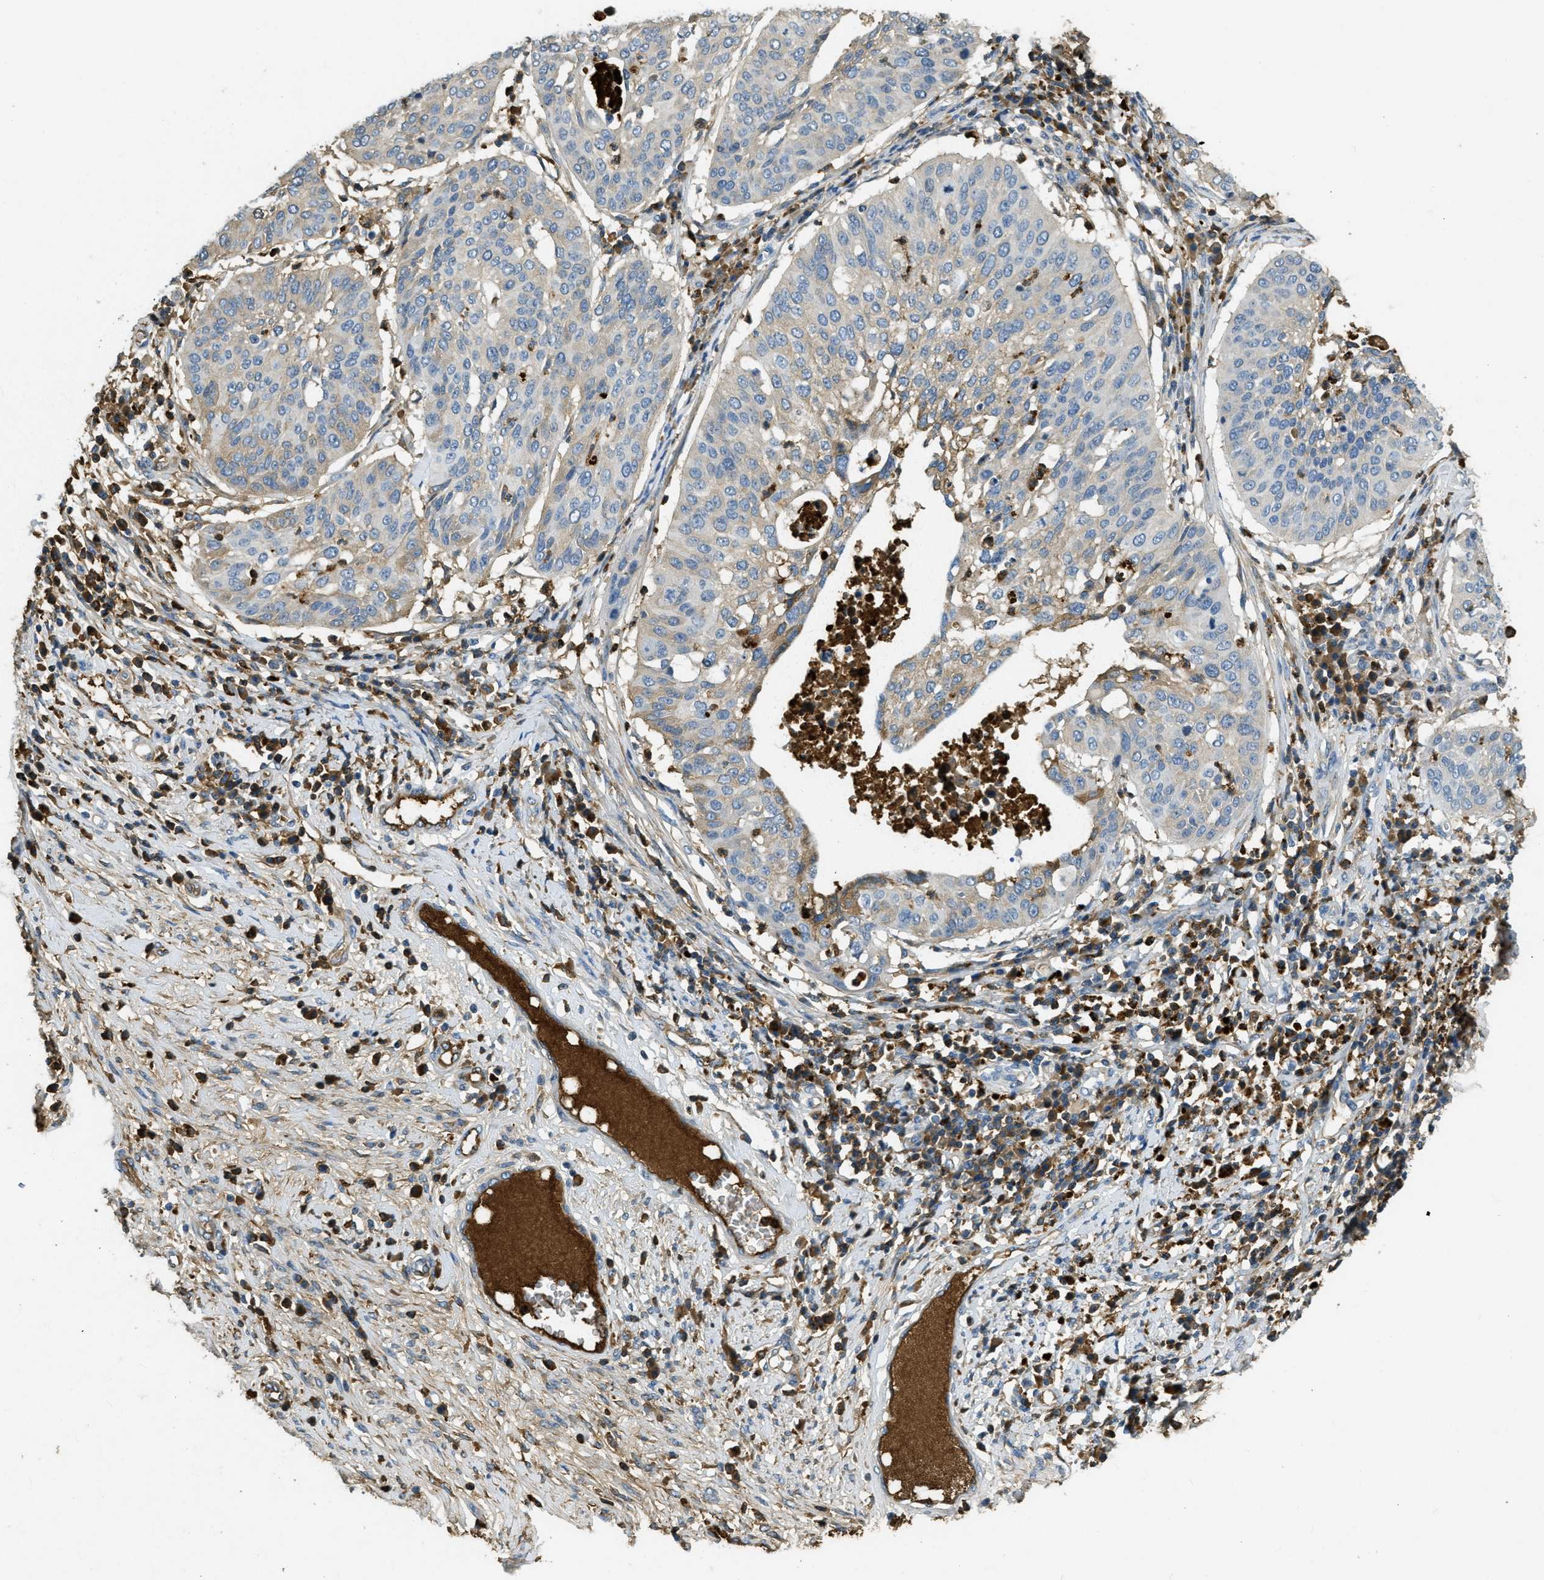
{"staining": {"intensity": "negative", "quantity": "none", "location": "none"}, "tissue": "cervical cancer", "cell_type": "Tumor cells", "image_type": "cancer", "snomed": [{"axis": "morphology", "description": "Normal tissue, NOS"}, {"axis": "morphology", "description": "Squamous cell carcinoma, NOS"}, {"axis": "topography", "description": "Cervix"}], "caption": "The immunohistochemistry (IHC) micrograph has no significant positivity in tumor cells of cervical cancer tissue.", "gene": "PRTN3", "patient": {"sex": "female", "age": 39}}